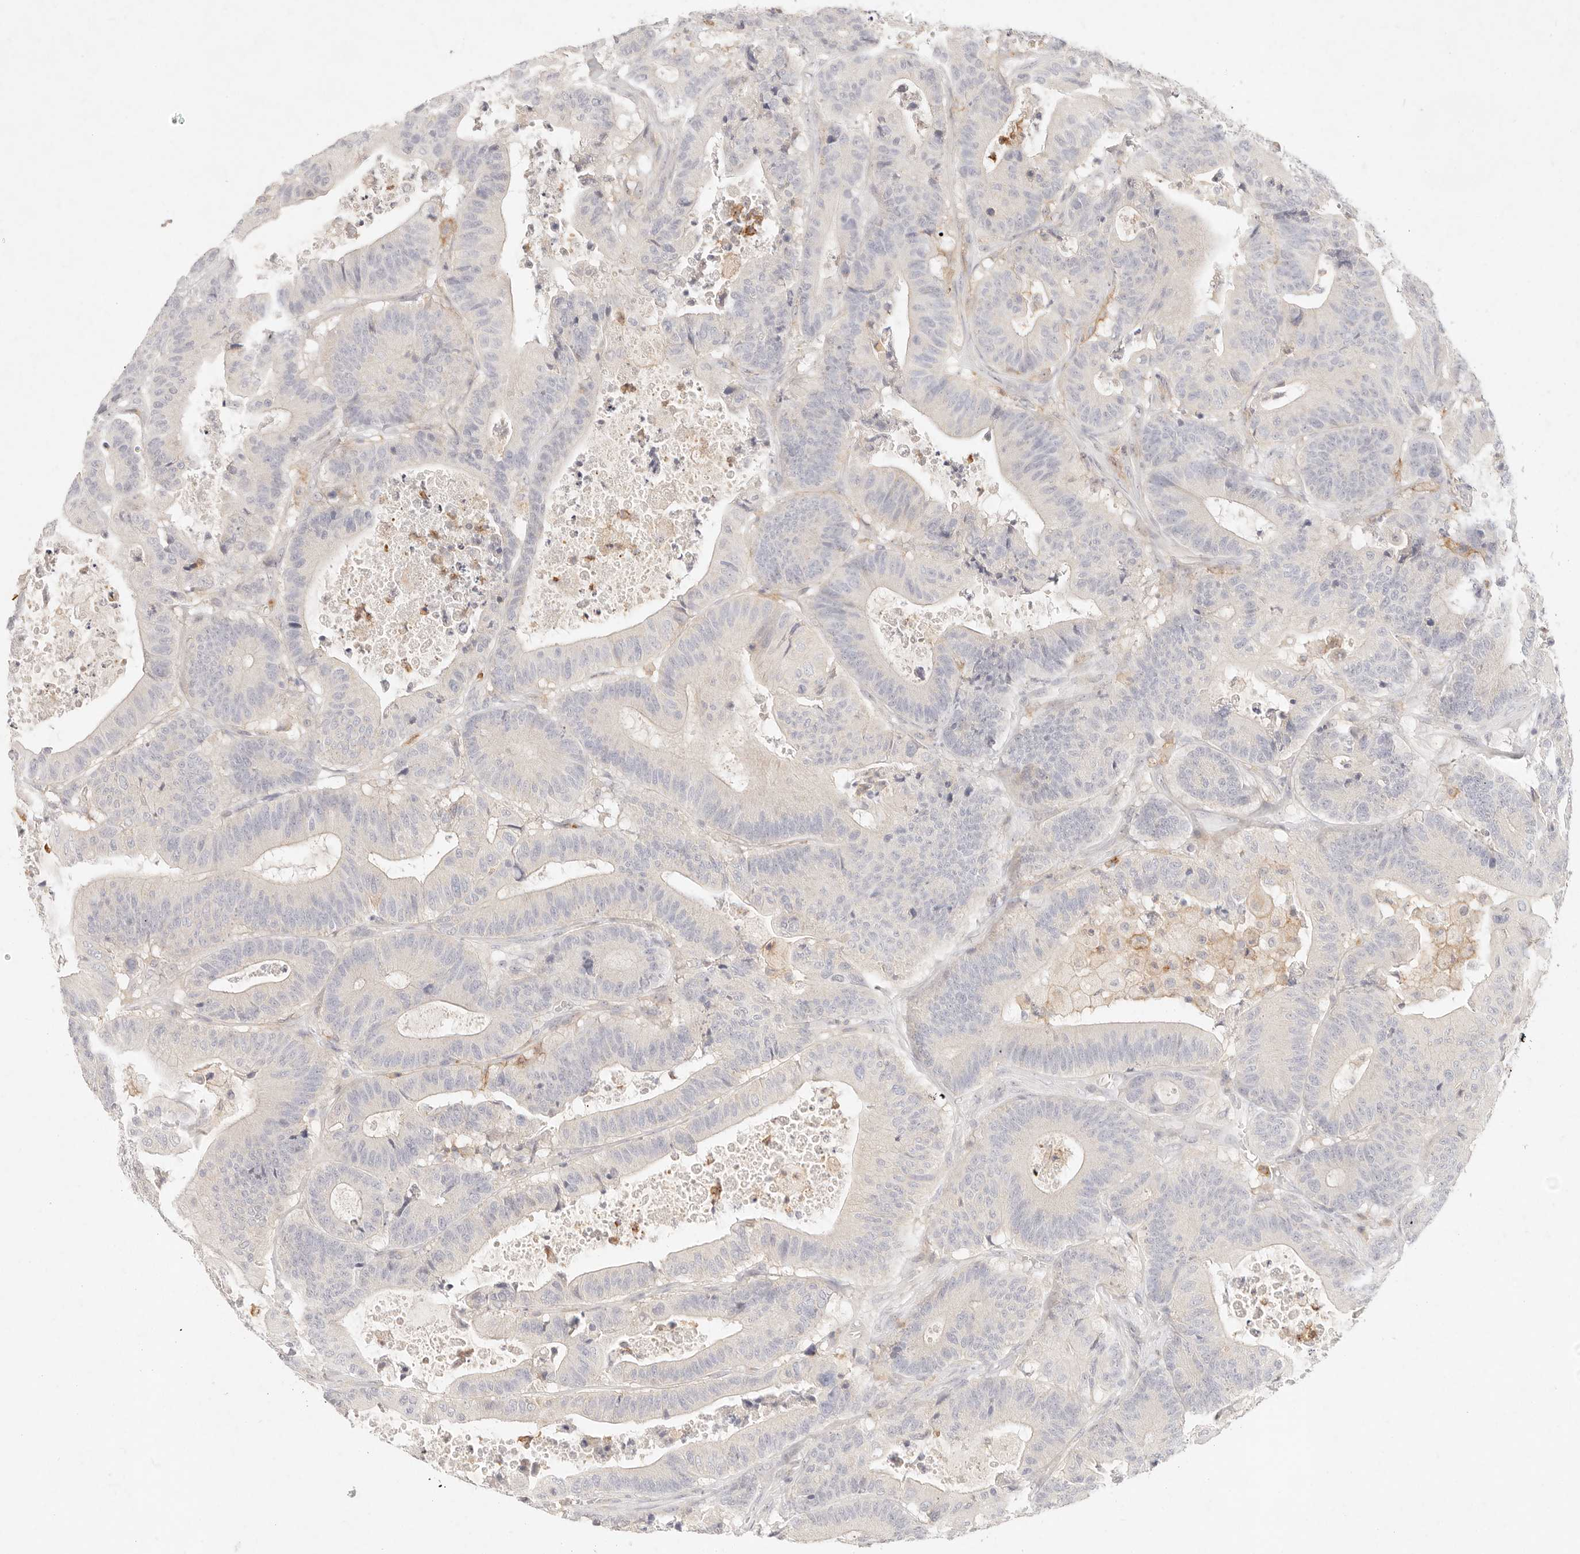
{"staining": {"intensity": "negative", "quantity": "none", "location": "none"}, "tissue": "colorectal cancer", "cell_type": "Tumor cells", "image_type": "cancer", "snomed": [{"axis": "morphology", "description": "Adenocarcinoma, NOS"}, {"axis": "topography", "description": "Colon"}], "caption": "Immunohistochemistry histopathology image of neoplastic tissue: colorectal adenocarcinoma stained with DAB (3,3'-diaminobenzidine) displays no significant protein positivity in tumor cells.", "gene": "GPR84", "patient": {"sex": "female", "age": 84}}